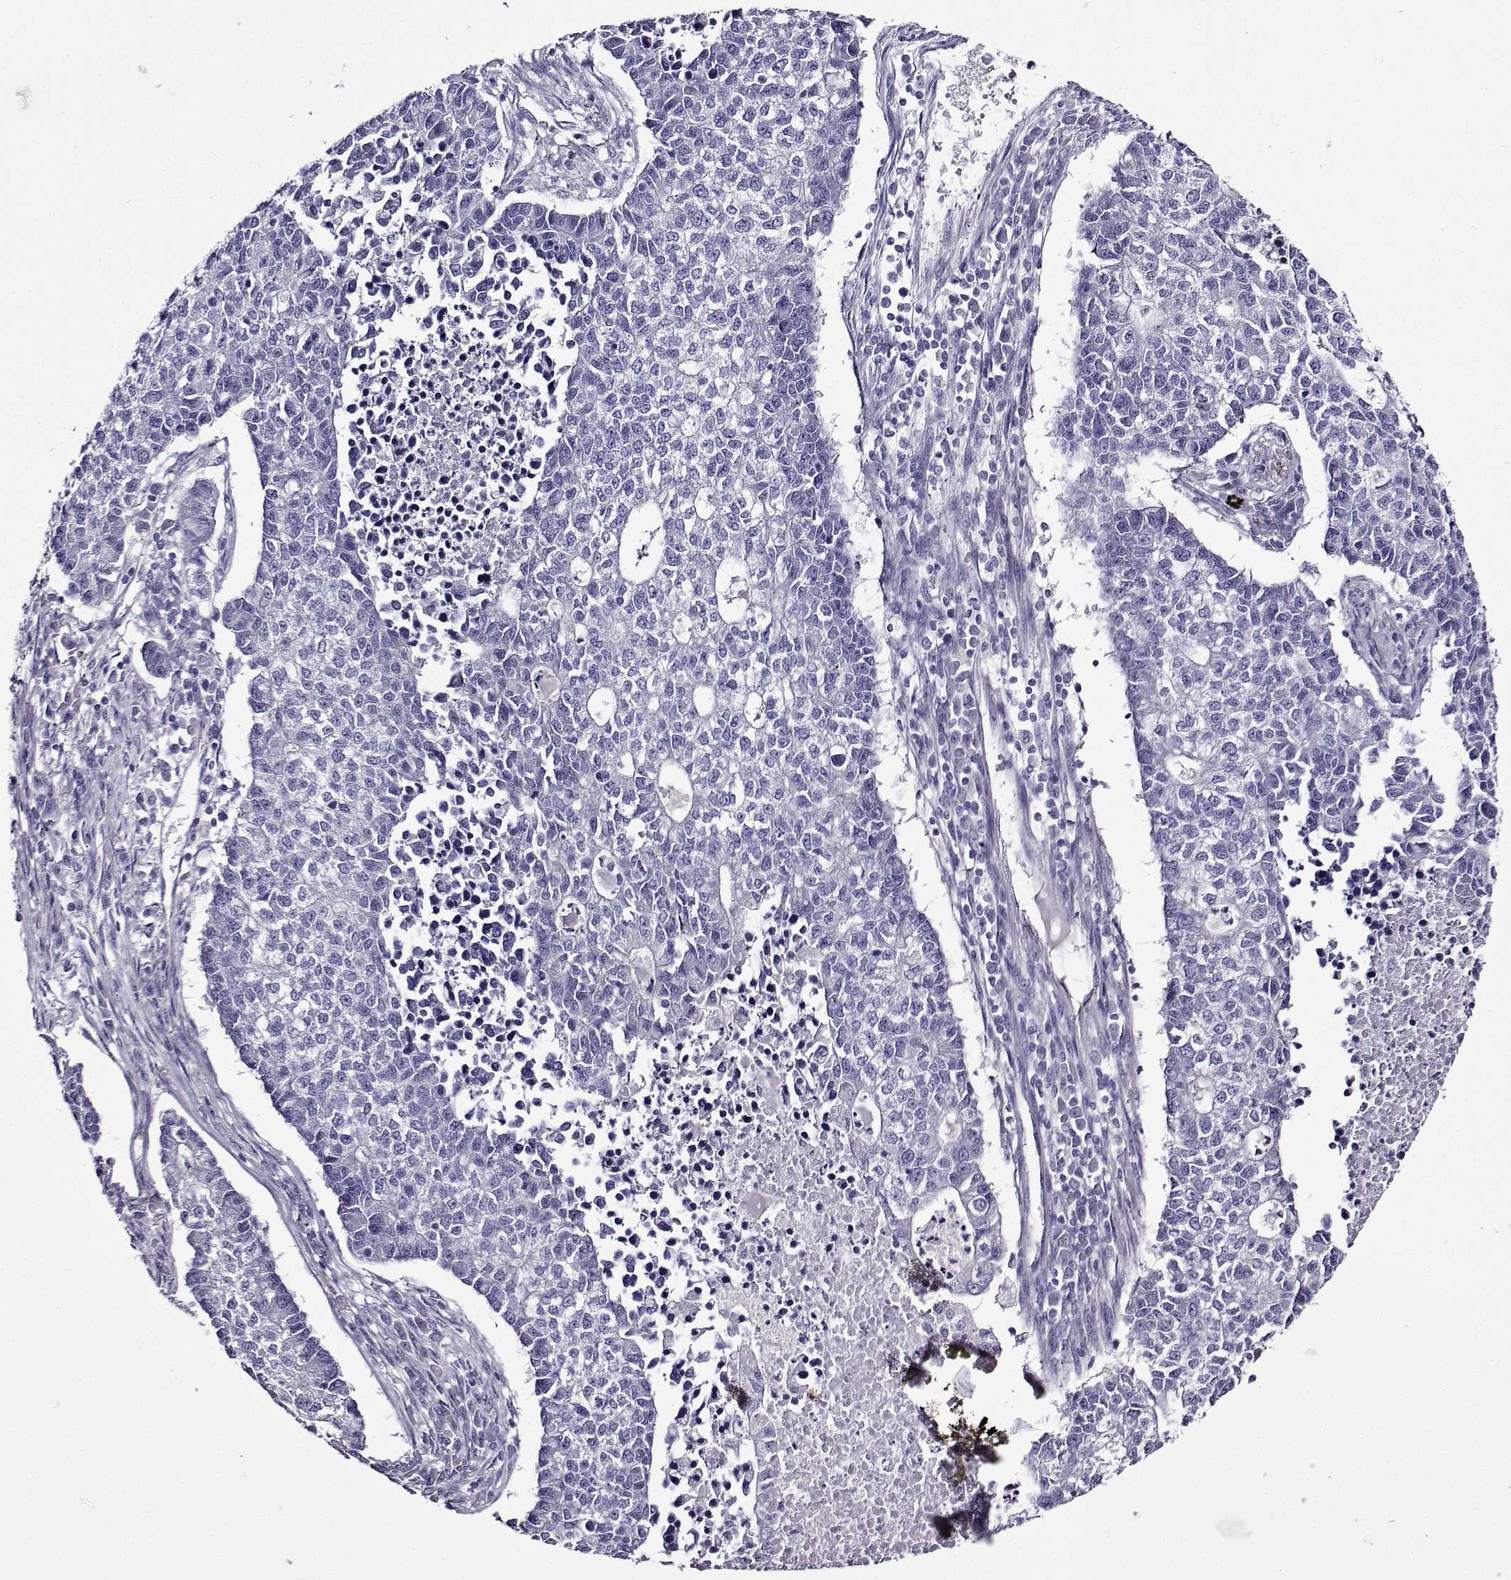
{"staining": {"intensity": "negative", "quantity": "none", "location": "none"}, "tissue": "lung cancer", "cell_type": "Tumor cells", "image_type": "cancer", "snomed": [{"axis": "morphology", "description": "Adenocarcinoma, NOS"}, {"axis": "topography", "description": "Lung"}], "caption": "Immunohistochemistry (IHC) histopathology image of neoplastic tissue: human adenocarcinoma (lung) stained with DAB (3,3'-diaminobenzidine) exhibits no significant protein expression in tumor cells.", "gene": "TMEM266", "patient": {"sex": "male", "age": 57}}